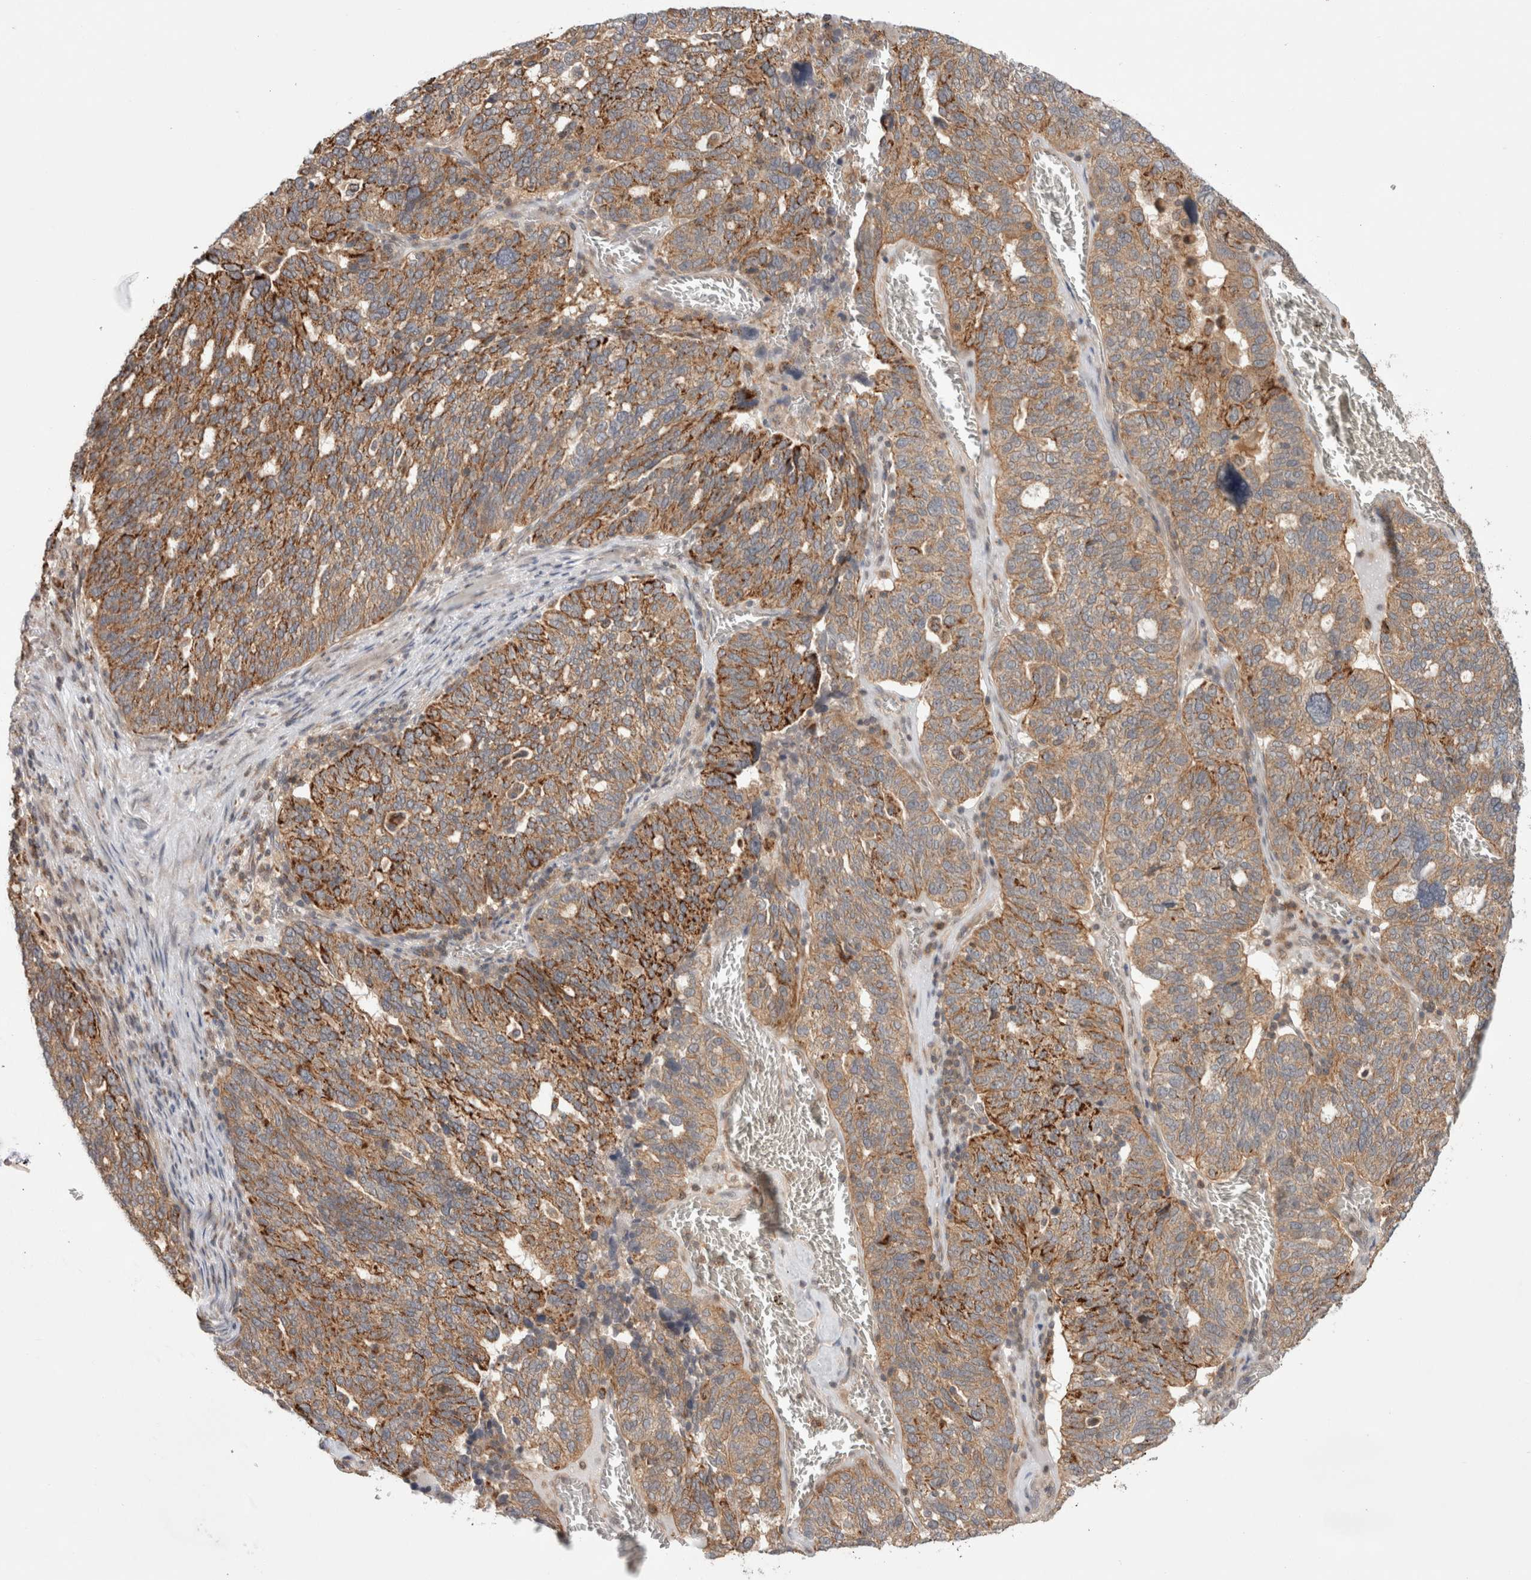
{"staining": {"intensity": "moderate", "quantity": ">75%", "location": "cytoplasmic/membranous"}, "tissue": "ovarian cancer", "cell_type": "Tumor cells", "image_type": "cancer", "snomed": [{"axis": "morphology", "description": "Cystadenocarcinoma, serous, NOS"}, {"axis": "topography", "description": "Ovary"}], "caption": "Immunohistochemistry (IHC) histopathology image of serous cystadenocarcinoma (ovarian) stained for a protein (brown), which demonstrates medium levels of moderate cytoplasmic/membranous staining in approximately >75% of tumor cells.", "gene": "HROB", "patient": {"sex": "female", "age": 59}}